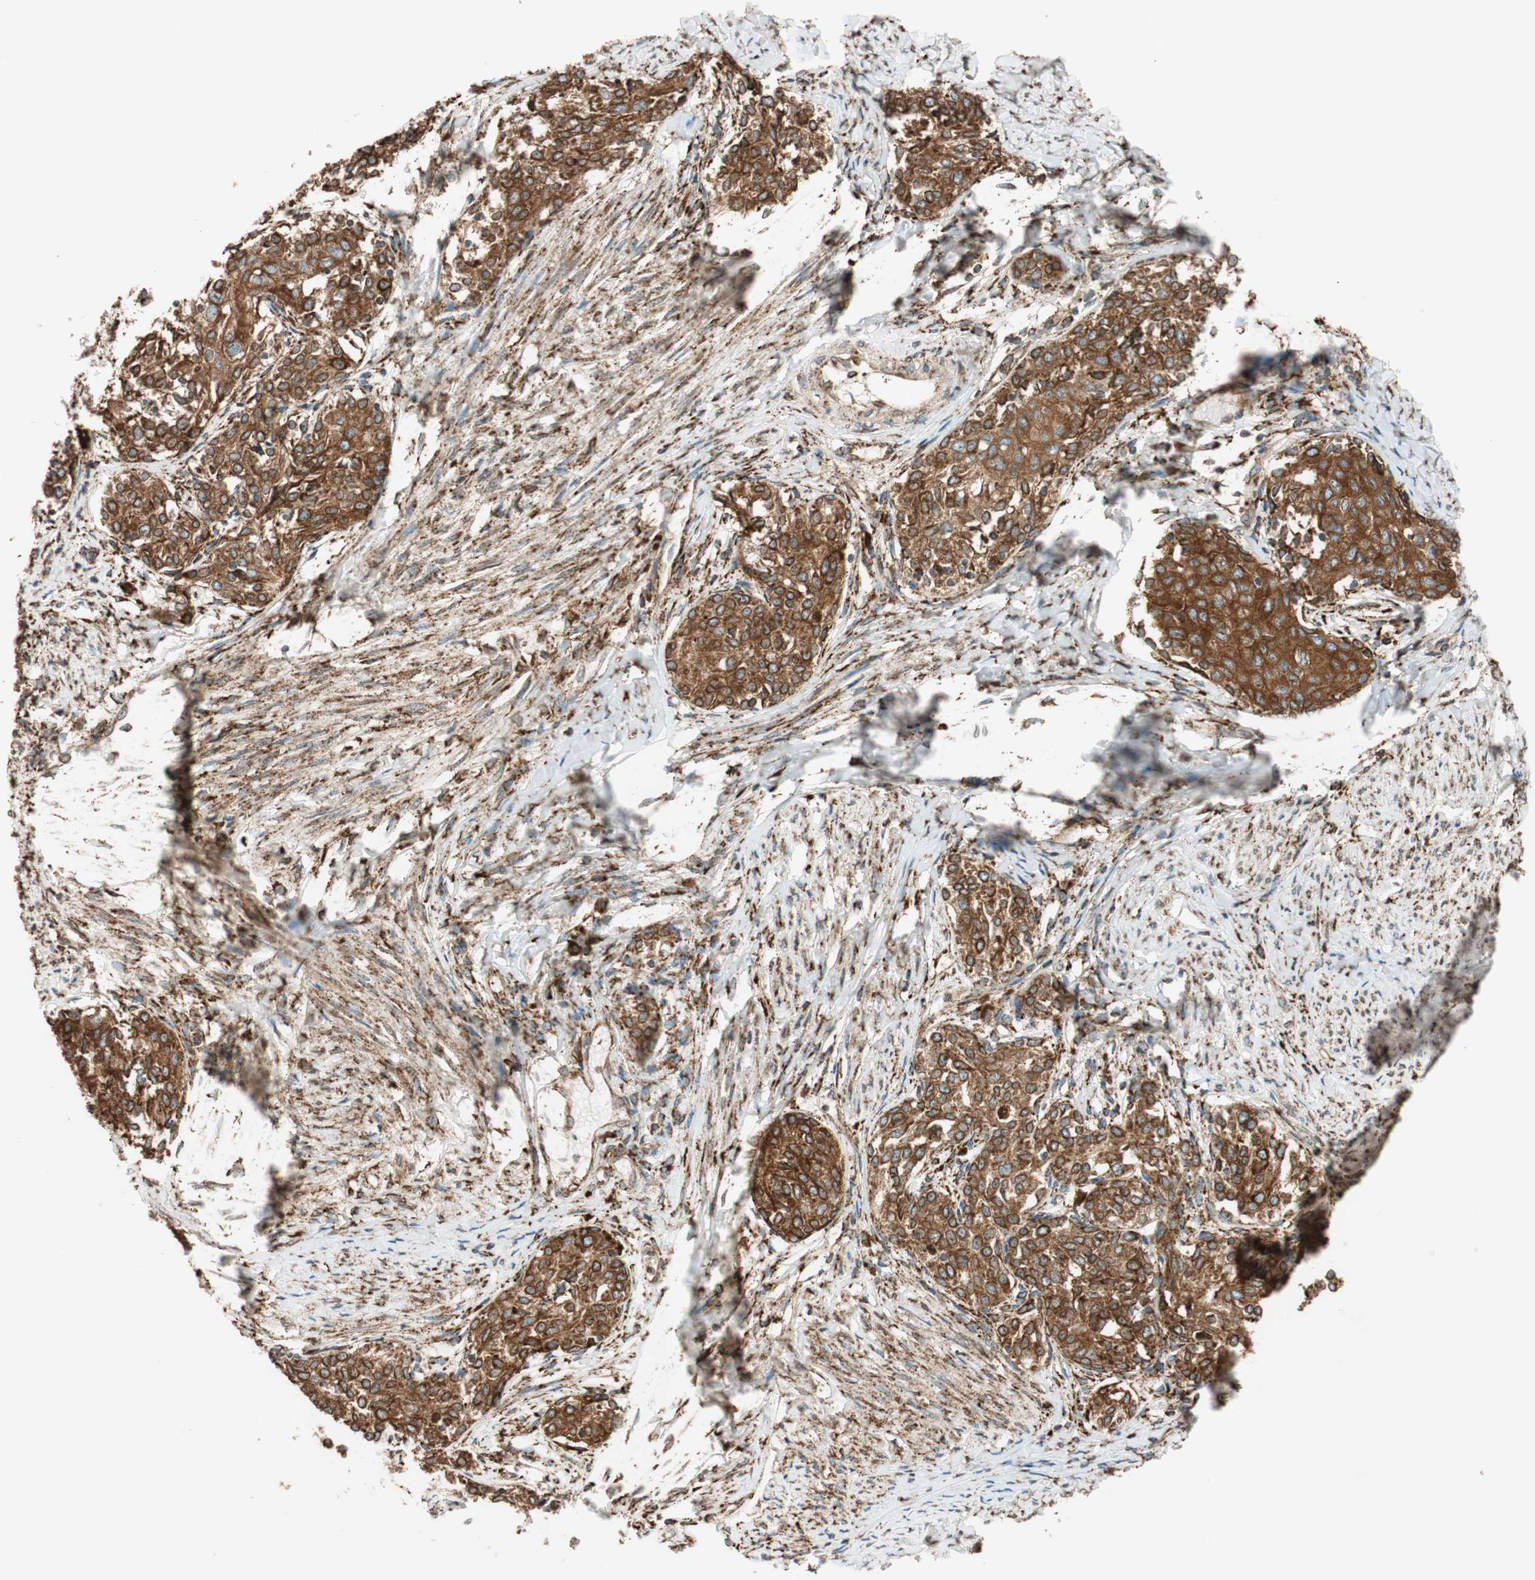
{"staining": {"intensity": "strong", "quantity": ">75%", "location": "cytoplasmic/membranous"}, "tissue": "cervical cancer", "cell_type": "Tumor cells", "image_type": "cancer", "snomed": [{"axis": "morphology", "description": "Squamous cell carcinoma, NOS"}, {"axis": "morphology", "description": "Adenocarcinoma, NOS"}, {"axis": "topography", "description": "Cervix"}], "caption": "This image exhibits cervical cancer stained with immunohistochemistry (IHC) to label a protein in brown. The cytoplasmic/membranous of tumor cells show strong positivity for the protein. Nuclei are counter-stained blue.", "gene": "PRKCSH", "patient": {"sex": "female", "age": 52}}